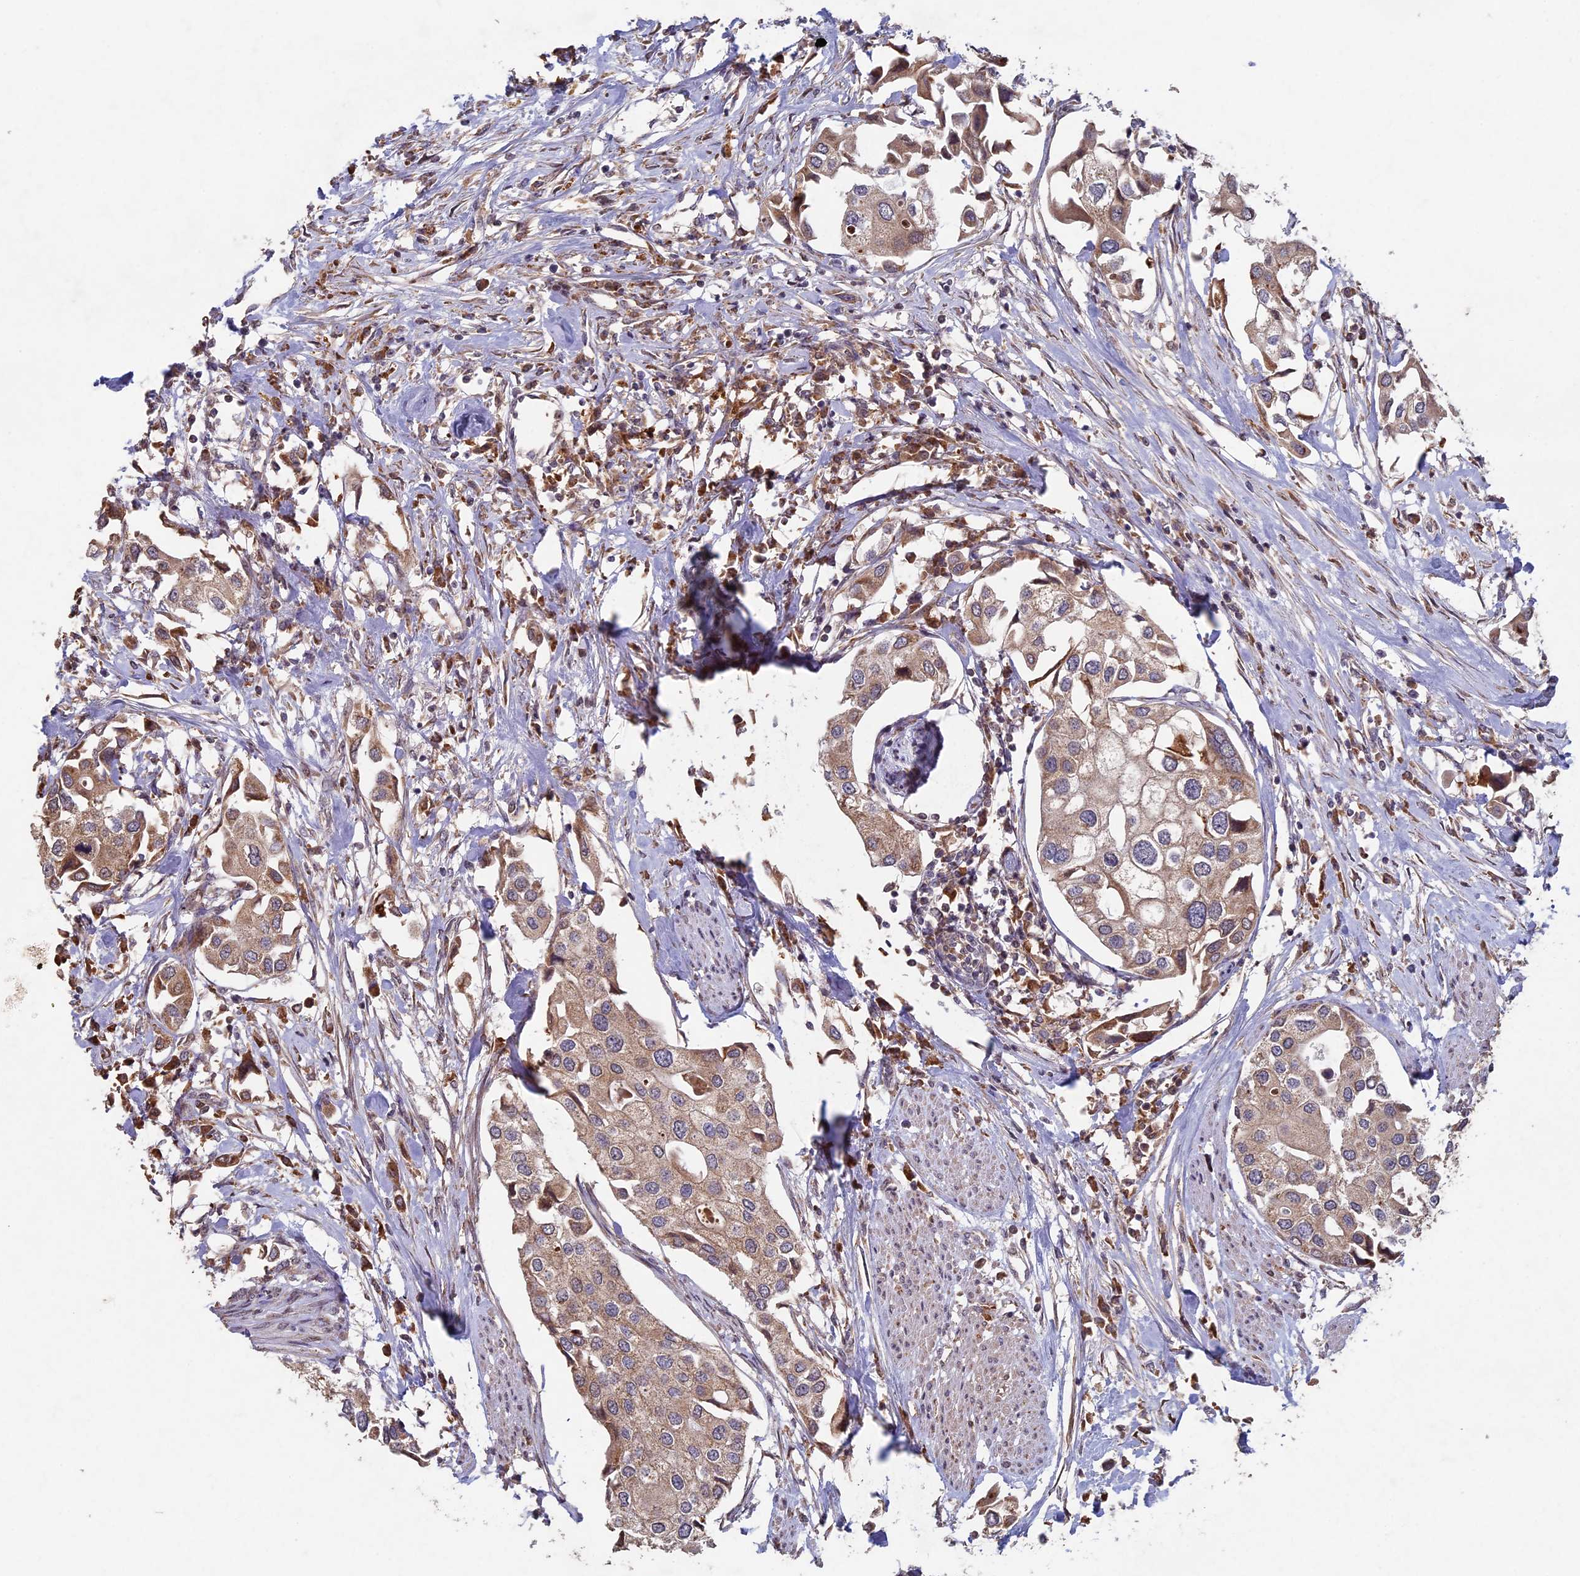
{"staining": {"intensity": "weak", "quantity": ">75%", "location": "cytoplasmic/membranous"}, "tissue": "urothelial cancer", "cell_type": "Tumor cells", "image_type": "cancer", "snomed": [{"axis": "morphology", "description": "Urothelial carcinoma, High grade"}, {"axis": "topography", "description": "Urinary bladder"}], "caption": "High-magnification brightfield microscopy of urothelial cancer stained with DAB (brown) and counterstained with hematoxylin (blue). tumor cells exhibit weak cytoplasmic/membranous expression is appreciated in about>75% of cells. (brown staining indicates protein expression, while blue staining denotes nuclei).", "gene": "RCCD1", "patient": {"sex": "male", "age": 64}}